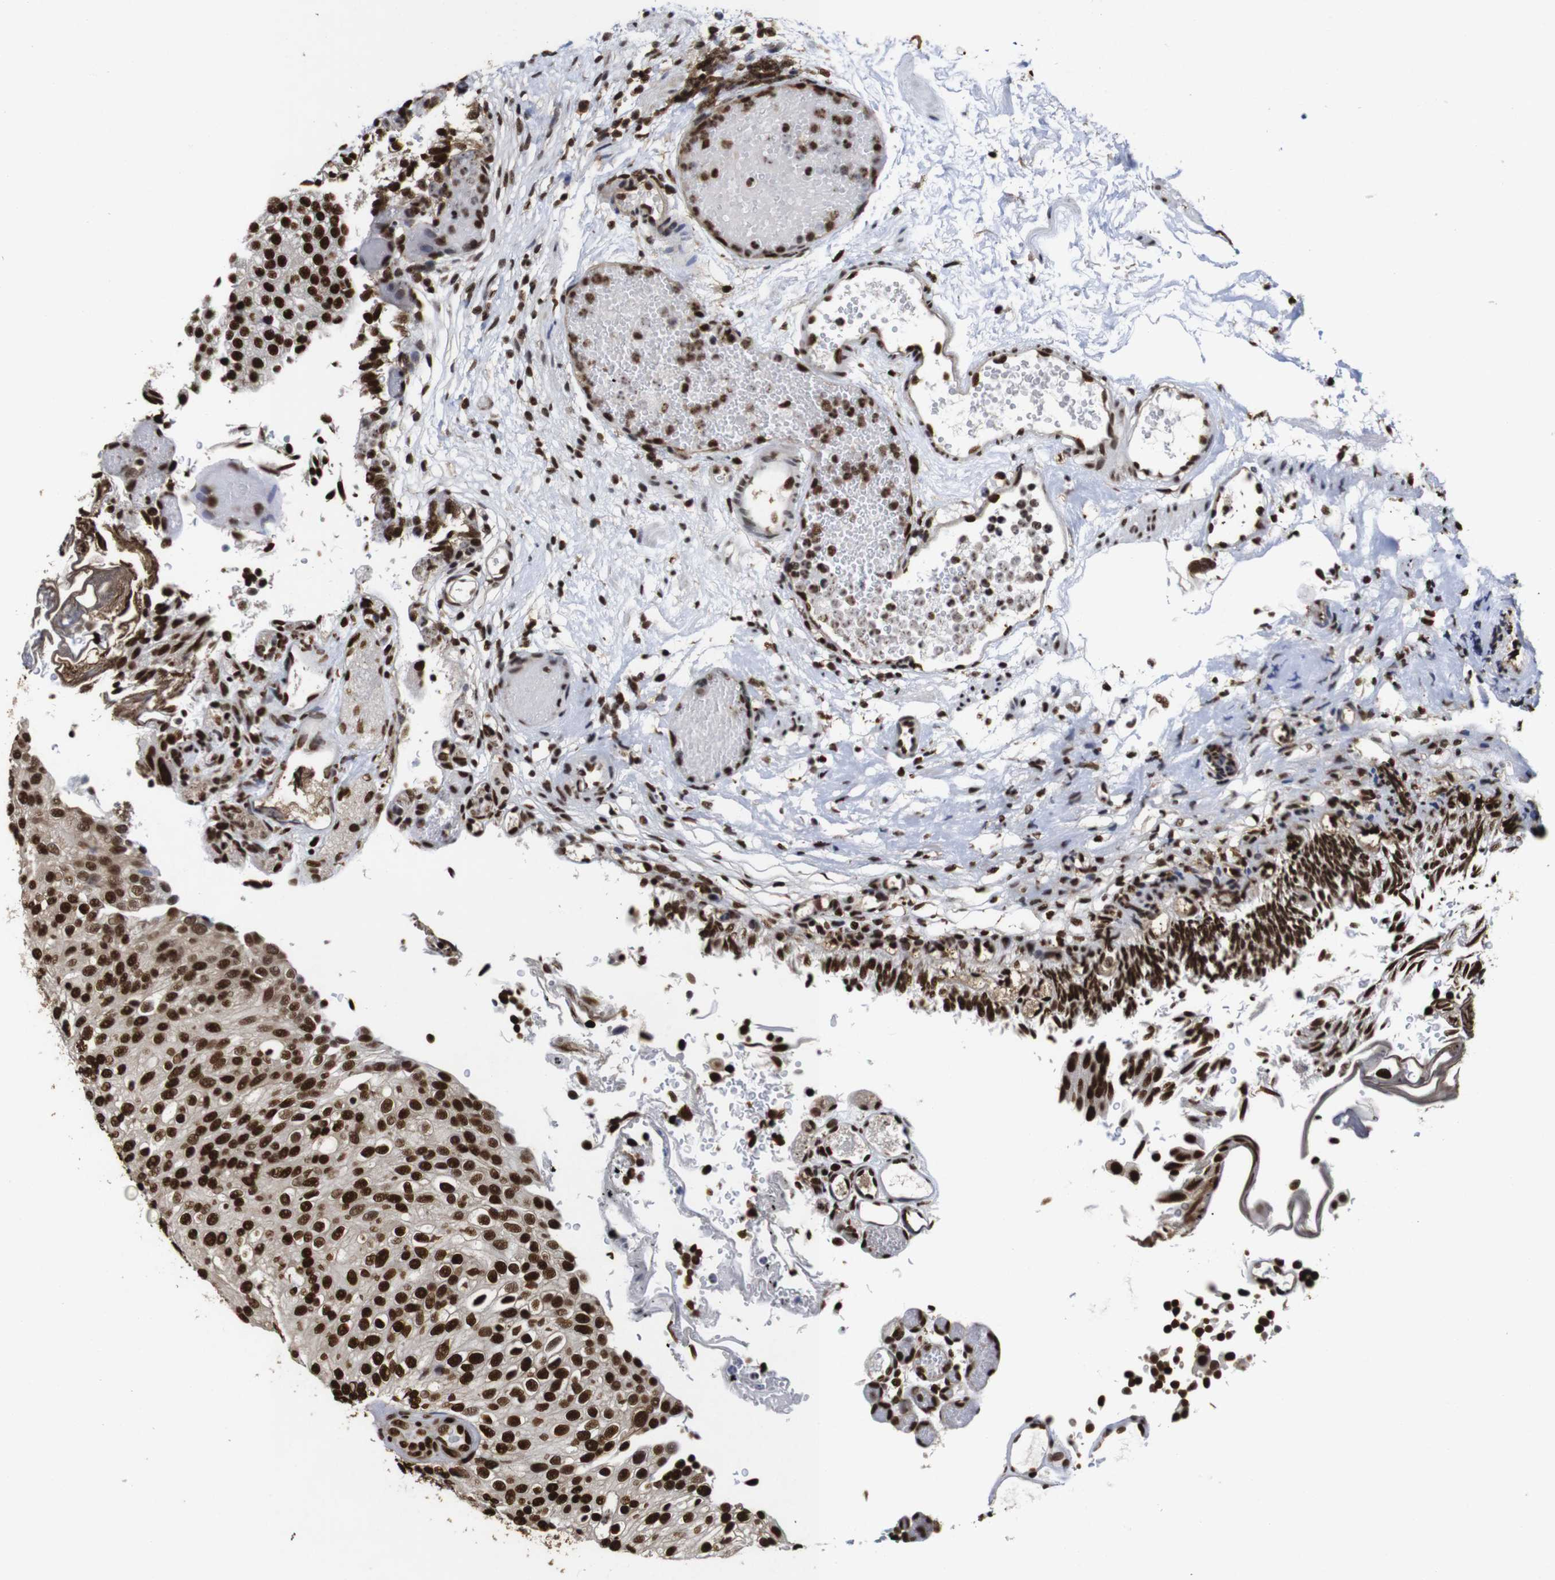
{"staining": {"intensity": "strong", "quantity": ">75%", "location": "nuclear"}, "tissue": "urothelial cancer", "cell_type": "Tumor cells", "image_type": "cancer", "snomed": [{"axis": "morphology", "description": "Urothelial carcinoma, Low grade"}, {"axis": "topography", "description": "Urinary bladder"}], "caption": "The histopathology image displays a brown stain indicating the presence of a protein in the nuclear of tumor cells in urothelial cancer.", "gene": "SUMO3", "patient": {"sex": "male", "age": 78}}